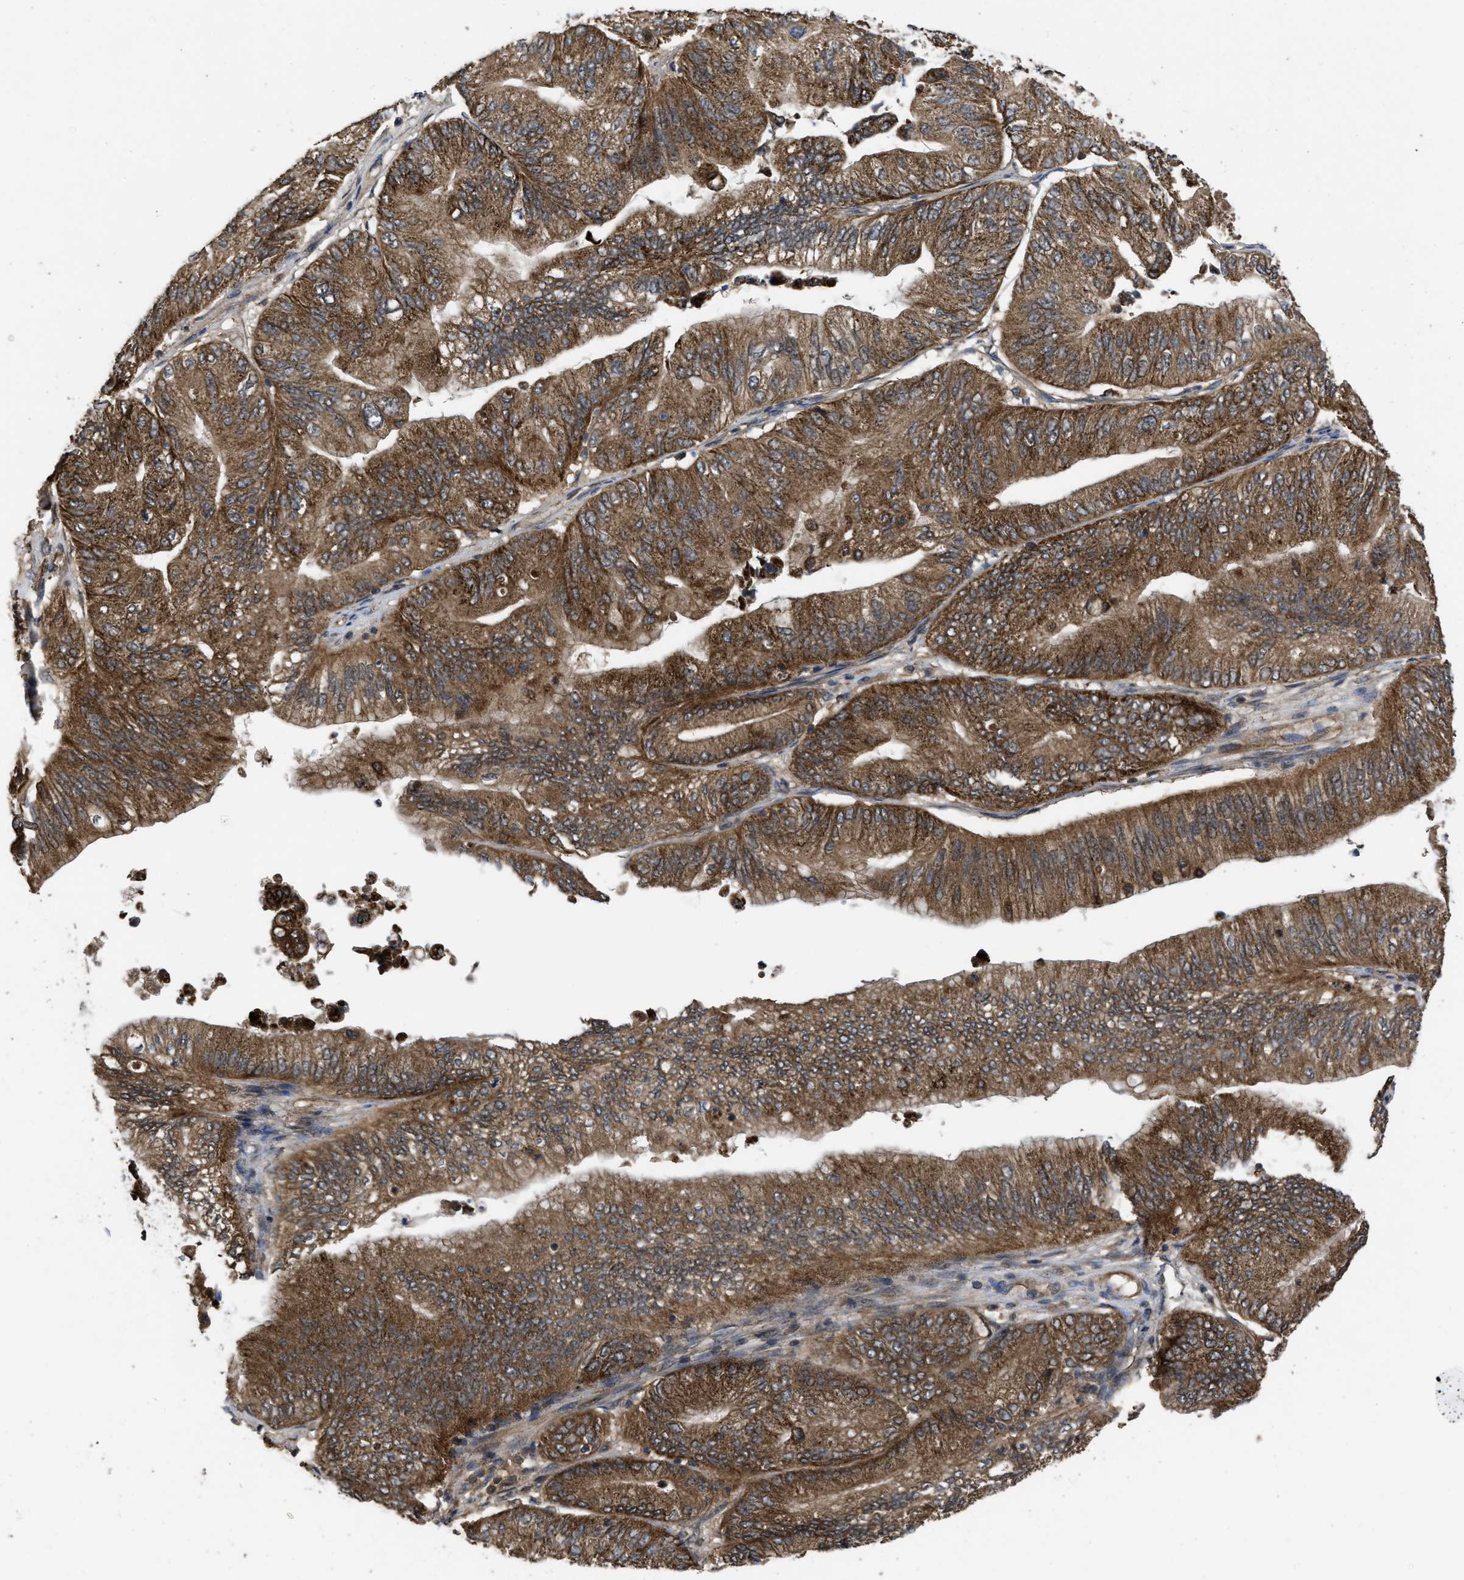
{"staining": {"intensity": "strong", "quantity": ">75%", "location": "cytoplasmic/membranous"}, "tissue": "ovarian cancer", "cell_type": "Tumor cells", "image_type": "cancer", "snomed": [{"axis": "morphology", "description": "Cystadenocarcinoma, mucinous, NOS"}, {"axis": "topography", "description": "Ovary"}], "caption": "Protein expression analysis of human ovarian cancer (mucinous cystadenocarcinoma) reveals strong cytoplasmic/membranous staining in approximately >75% of tumor cells.", "gene": "FZD6", "patient": {"sex": "female", "age": 61}}